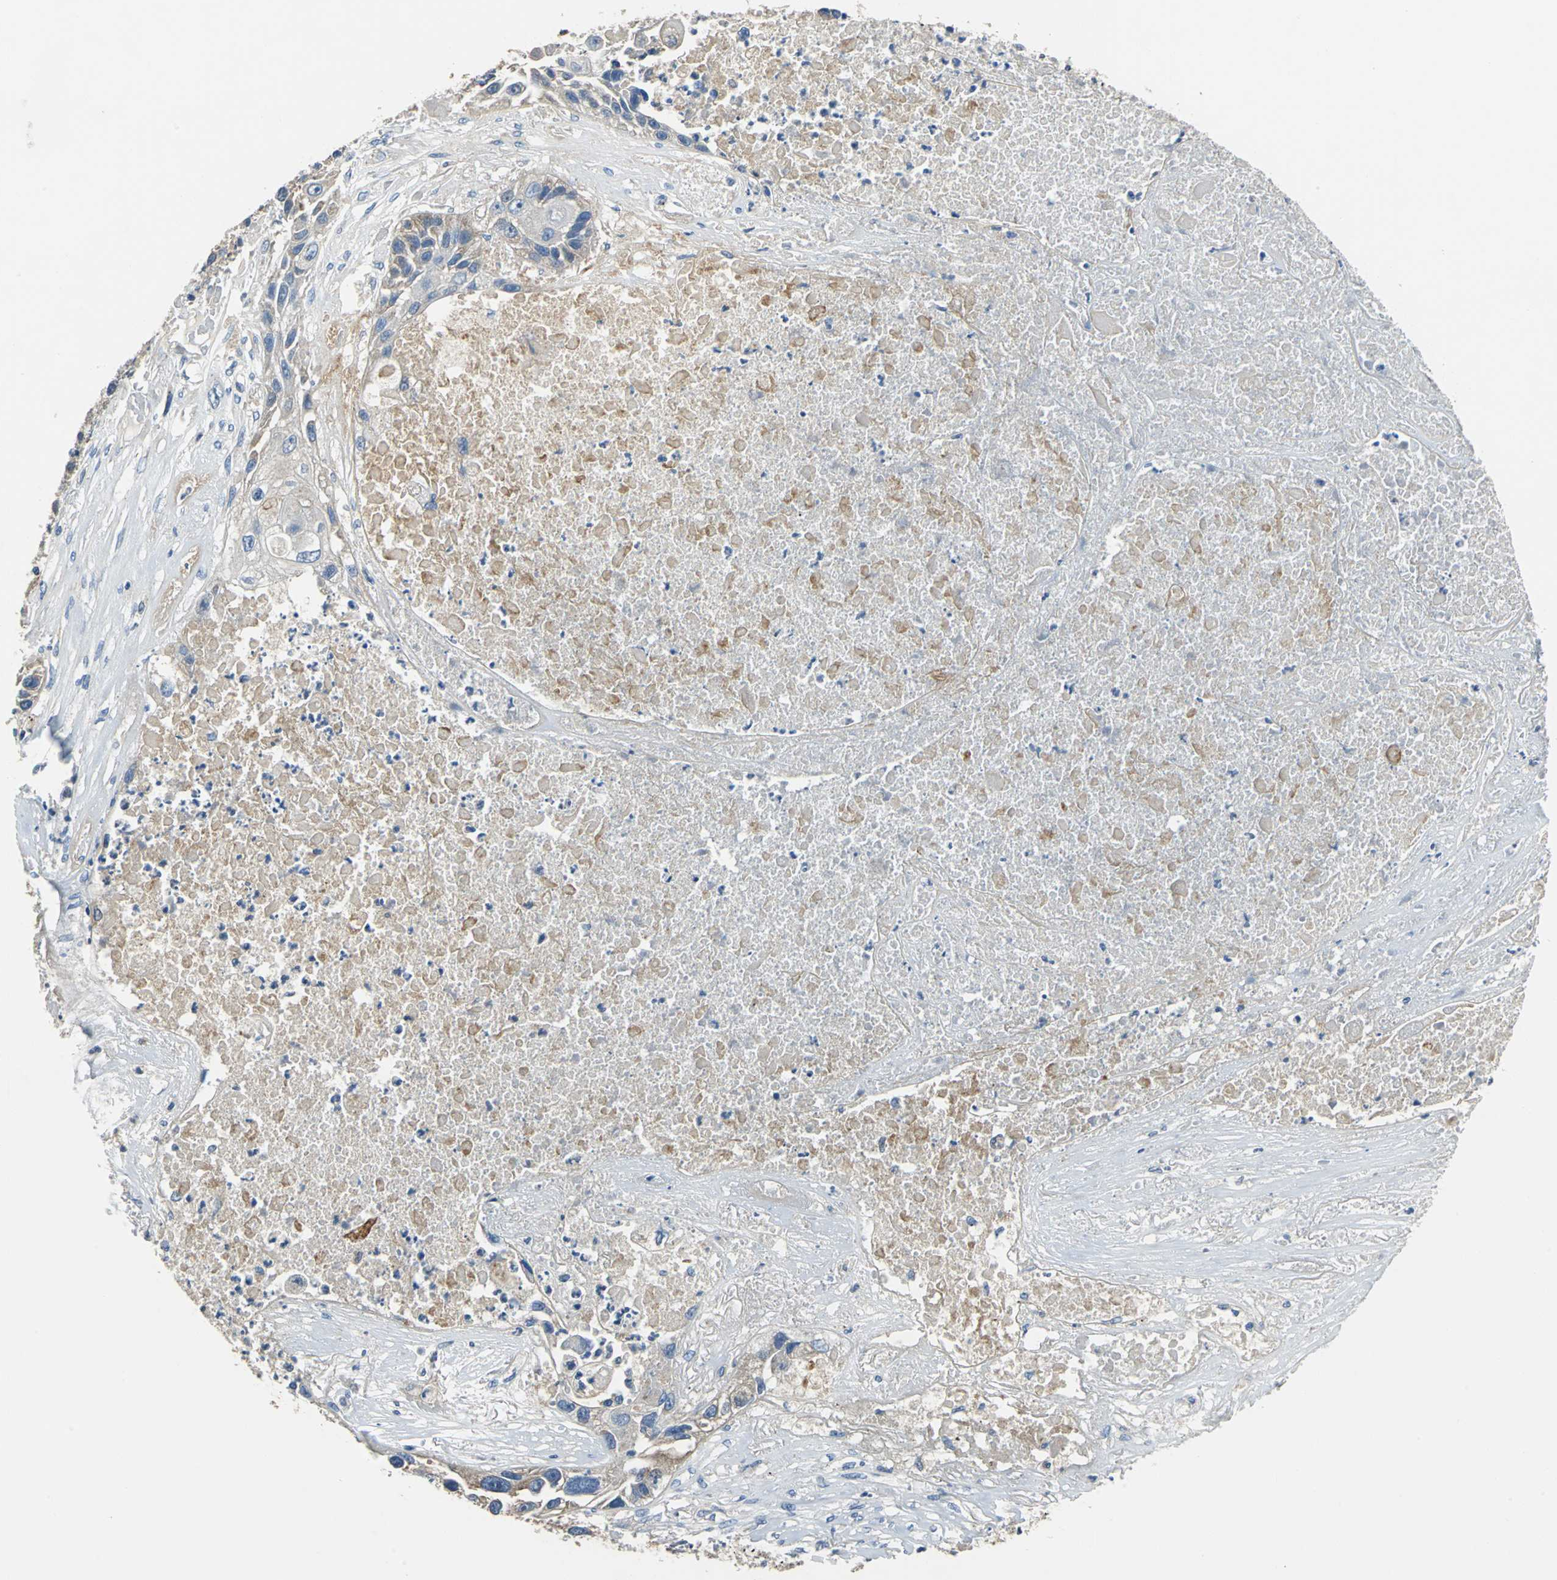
{"staining": {"intensity": "weak", "quantity": "<25%", "location": "cytoplasmic/membranous"}, "tissue": "lung cancer", "cell_type": "Tumor cells", "image_type": "cancer", "snomed": [{"axis": "morphology", "description": "Squamous cell carcinoma, NOS"}, {"axis": "topography", "description": "Lung"}], "caption": "Immunohistochemical staining of human squamous cell carcinoma (lung) exhibits no significant positivity in tumor cells. (Immunohistochemistry, brightfield microscopy, high magnification).", "gene": "PRKCA", "patient": {"sex": "male", "age": 71}}